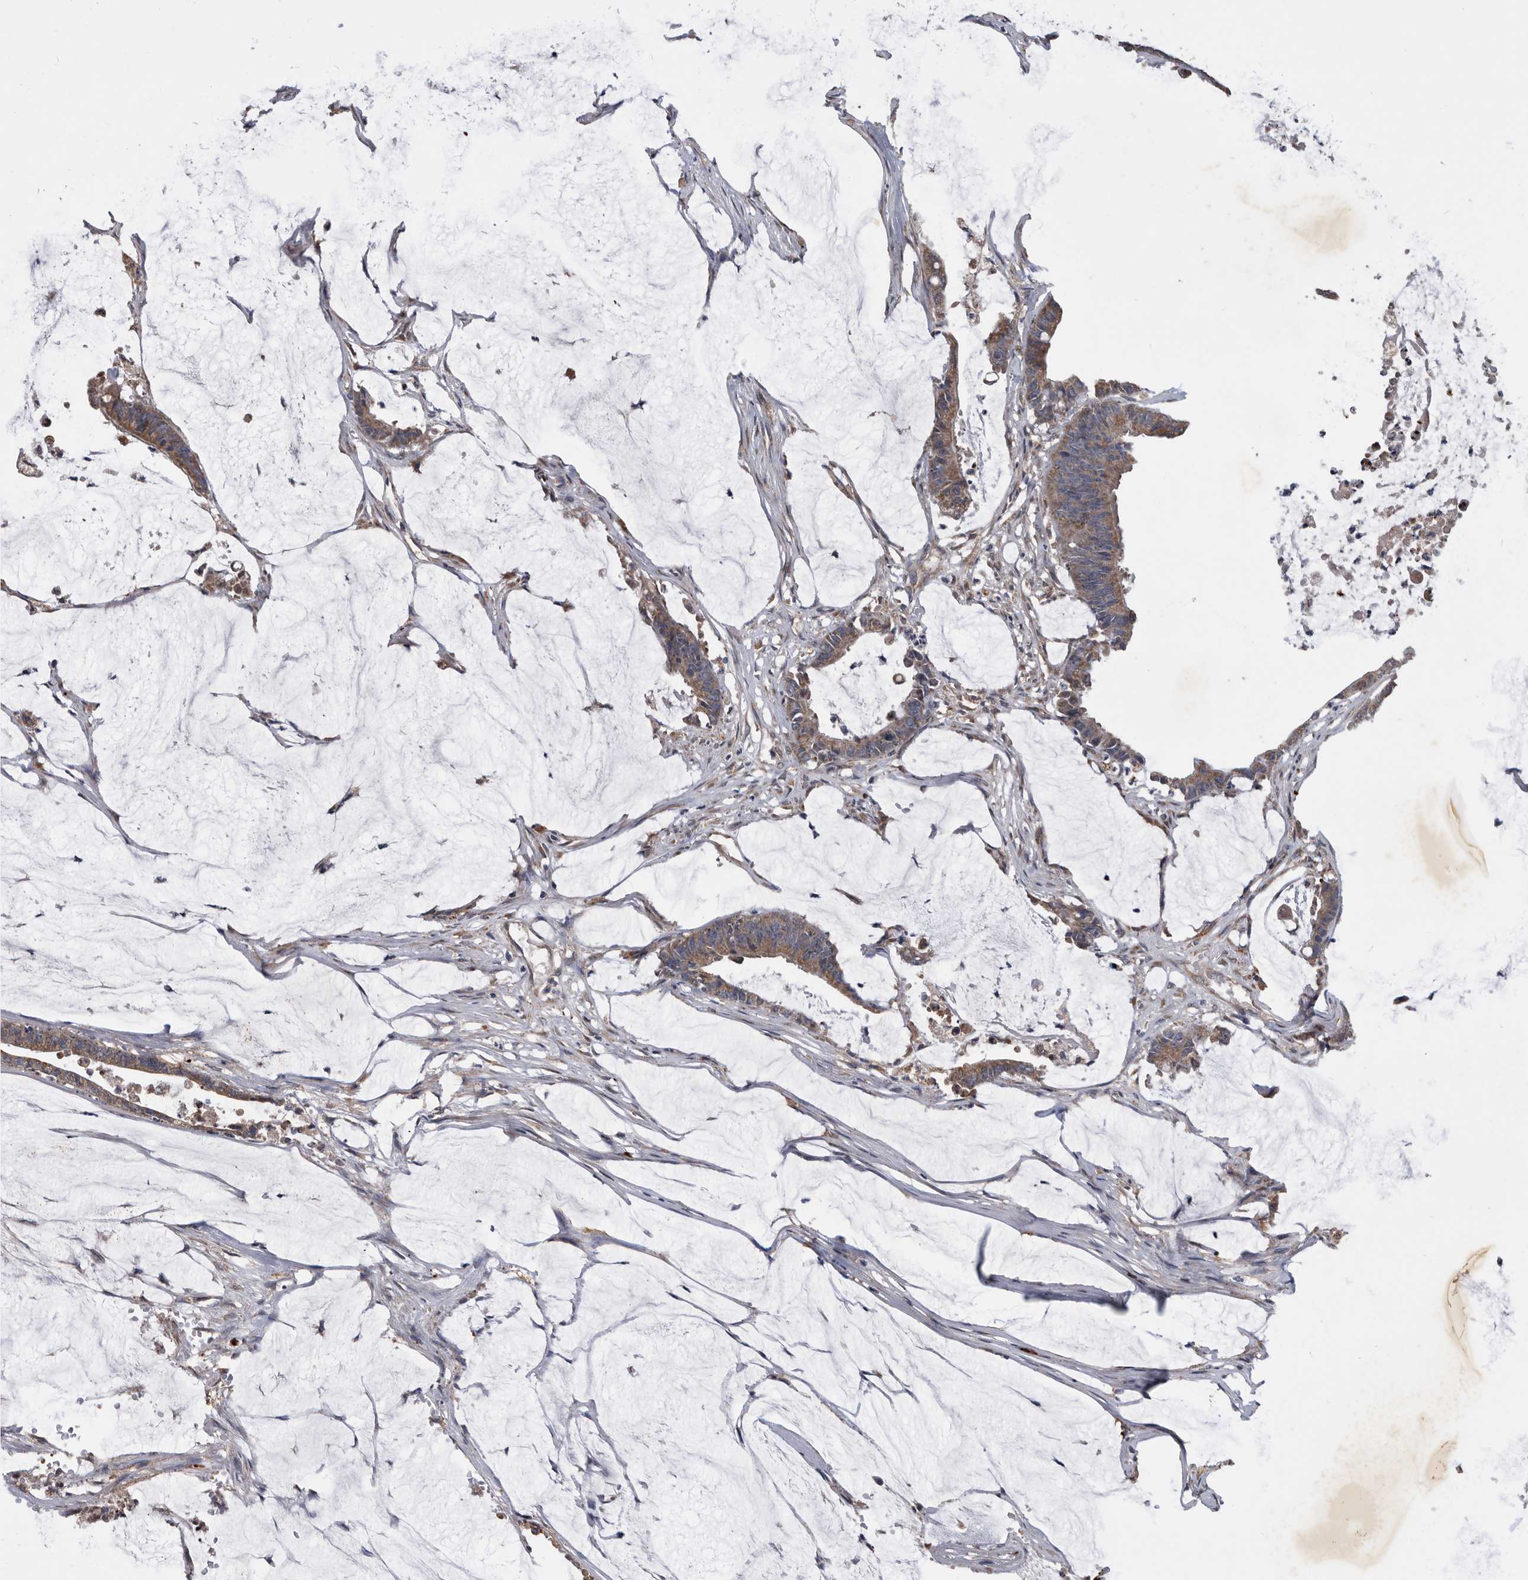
{"staining": {"intensity": "moderate", "quantity": ">75%", "location": "cytoplasmic/membranous"}, "tissue": "colorectal cancer", "cell_type": "Tumor cells", "image_type": "cancer", "snomed": [{"axis": "morphology", "description": "Adenocarcinoma, NOS"}, {"axis": "topography", "description": "Rectum"}], "caption": "Immunohistochemical staining of human colorectal cancer shows moderate cytoplasmic/membranous protein positivity in about >75% of tumor cells.", "gene": "NRBP1", "patient": {"sex": "female", "age": 66}}